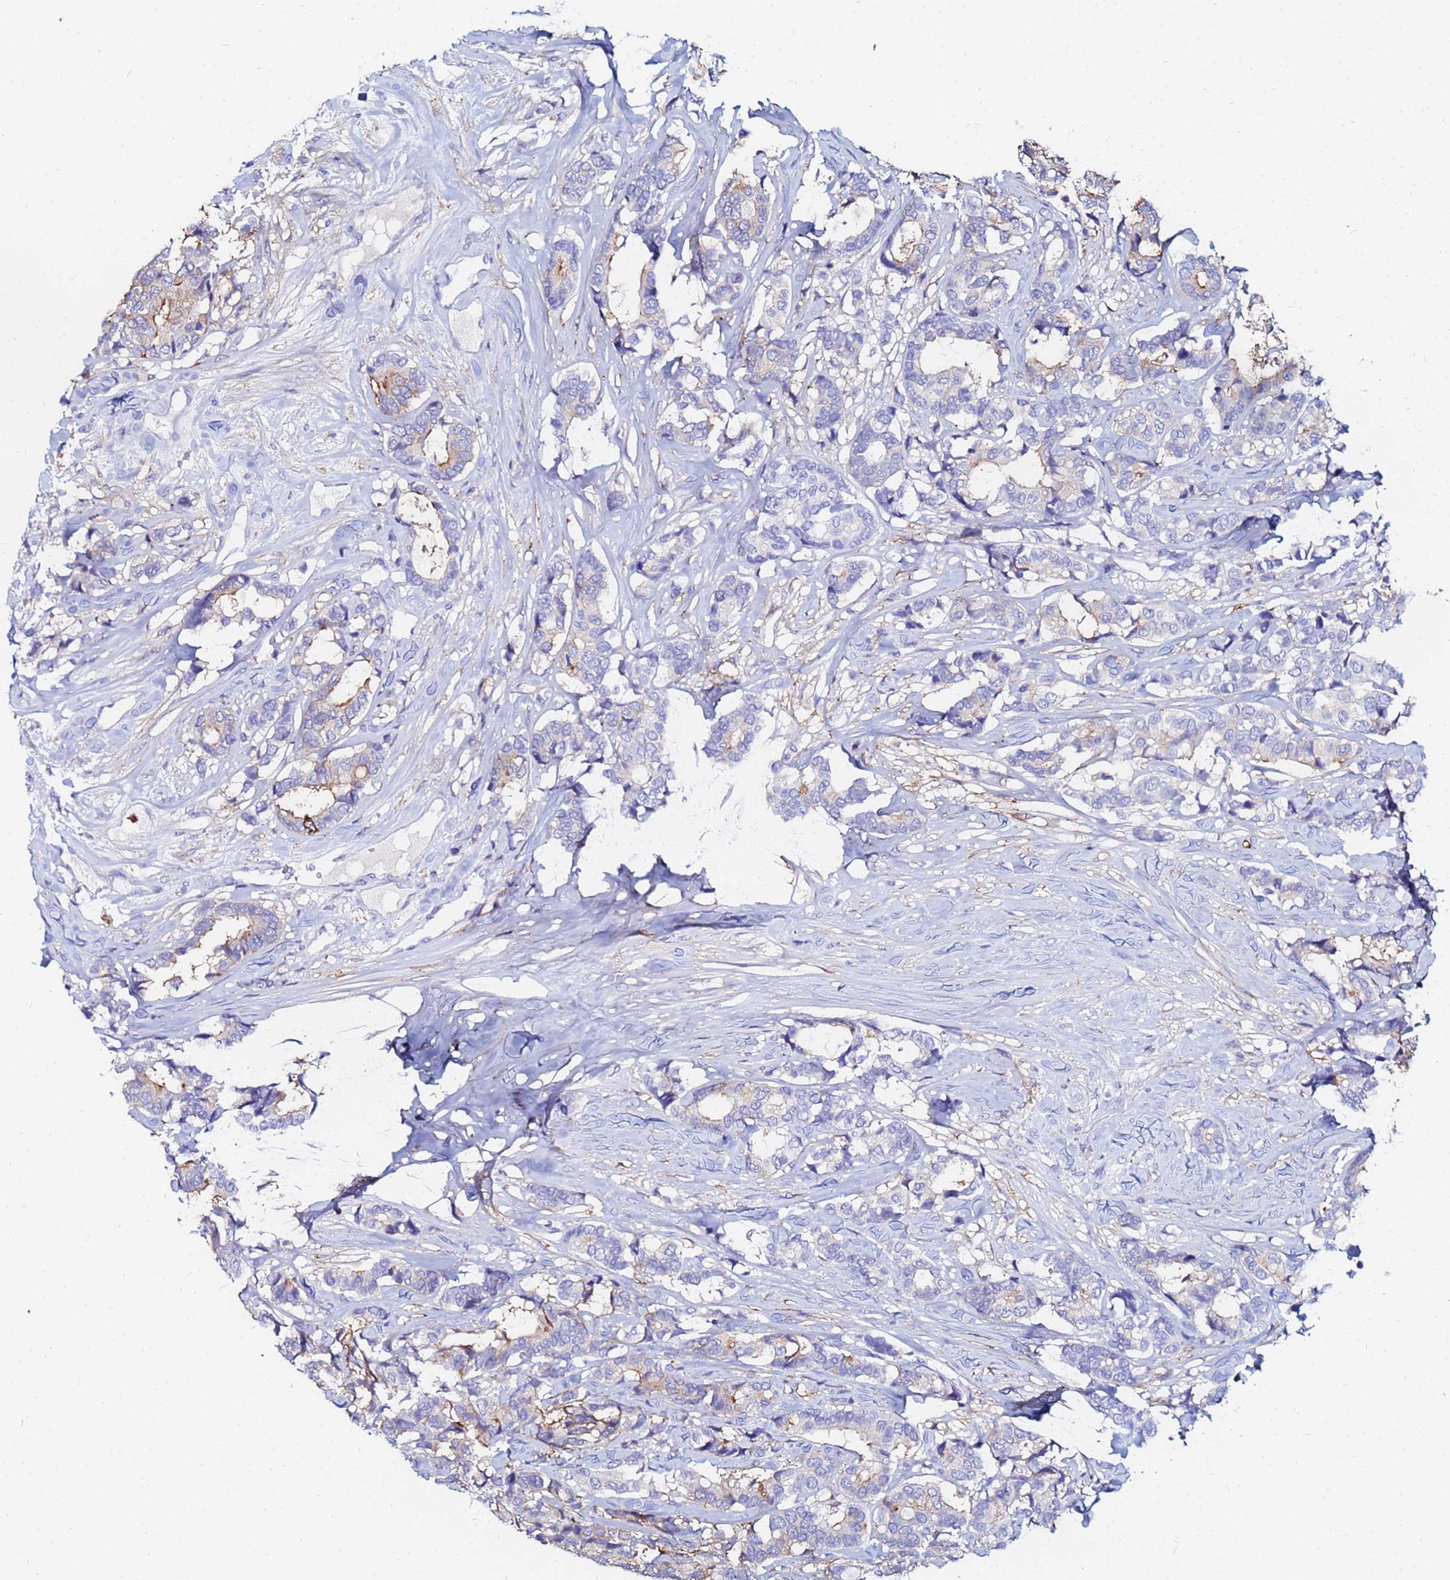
{"staining": {"intensity": "weak", "quantity": "<25%", "location": "cytoplasmic/membranous"}, "tissue": "breast cancer", "cell_type": "Tumor cells", "image_type": "cancer", "snomed": [{"axis": "morphology", "description": "Normal tissue, NOS"}, {"axis": "morphology", "description": "Duct carcinoma"}, {"axis": "topography", "description": "Breast"}], "caption": "The photomicrograph reveals no significant positivity in tumor cells of invasive ductal carcinoma (breast).", "gene": "BASP1", "patient": {"sex": "female", "age": 87}}